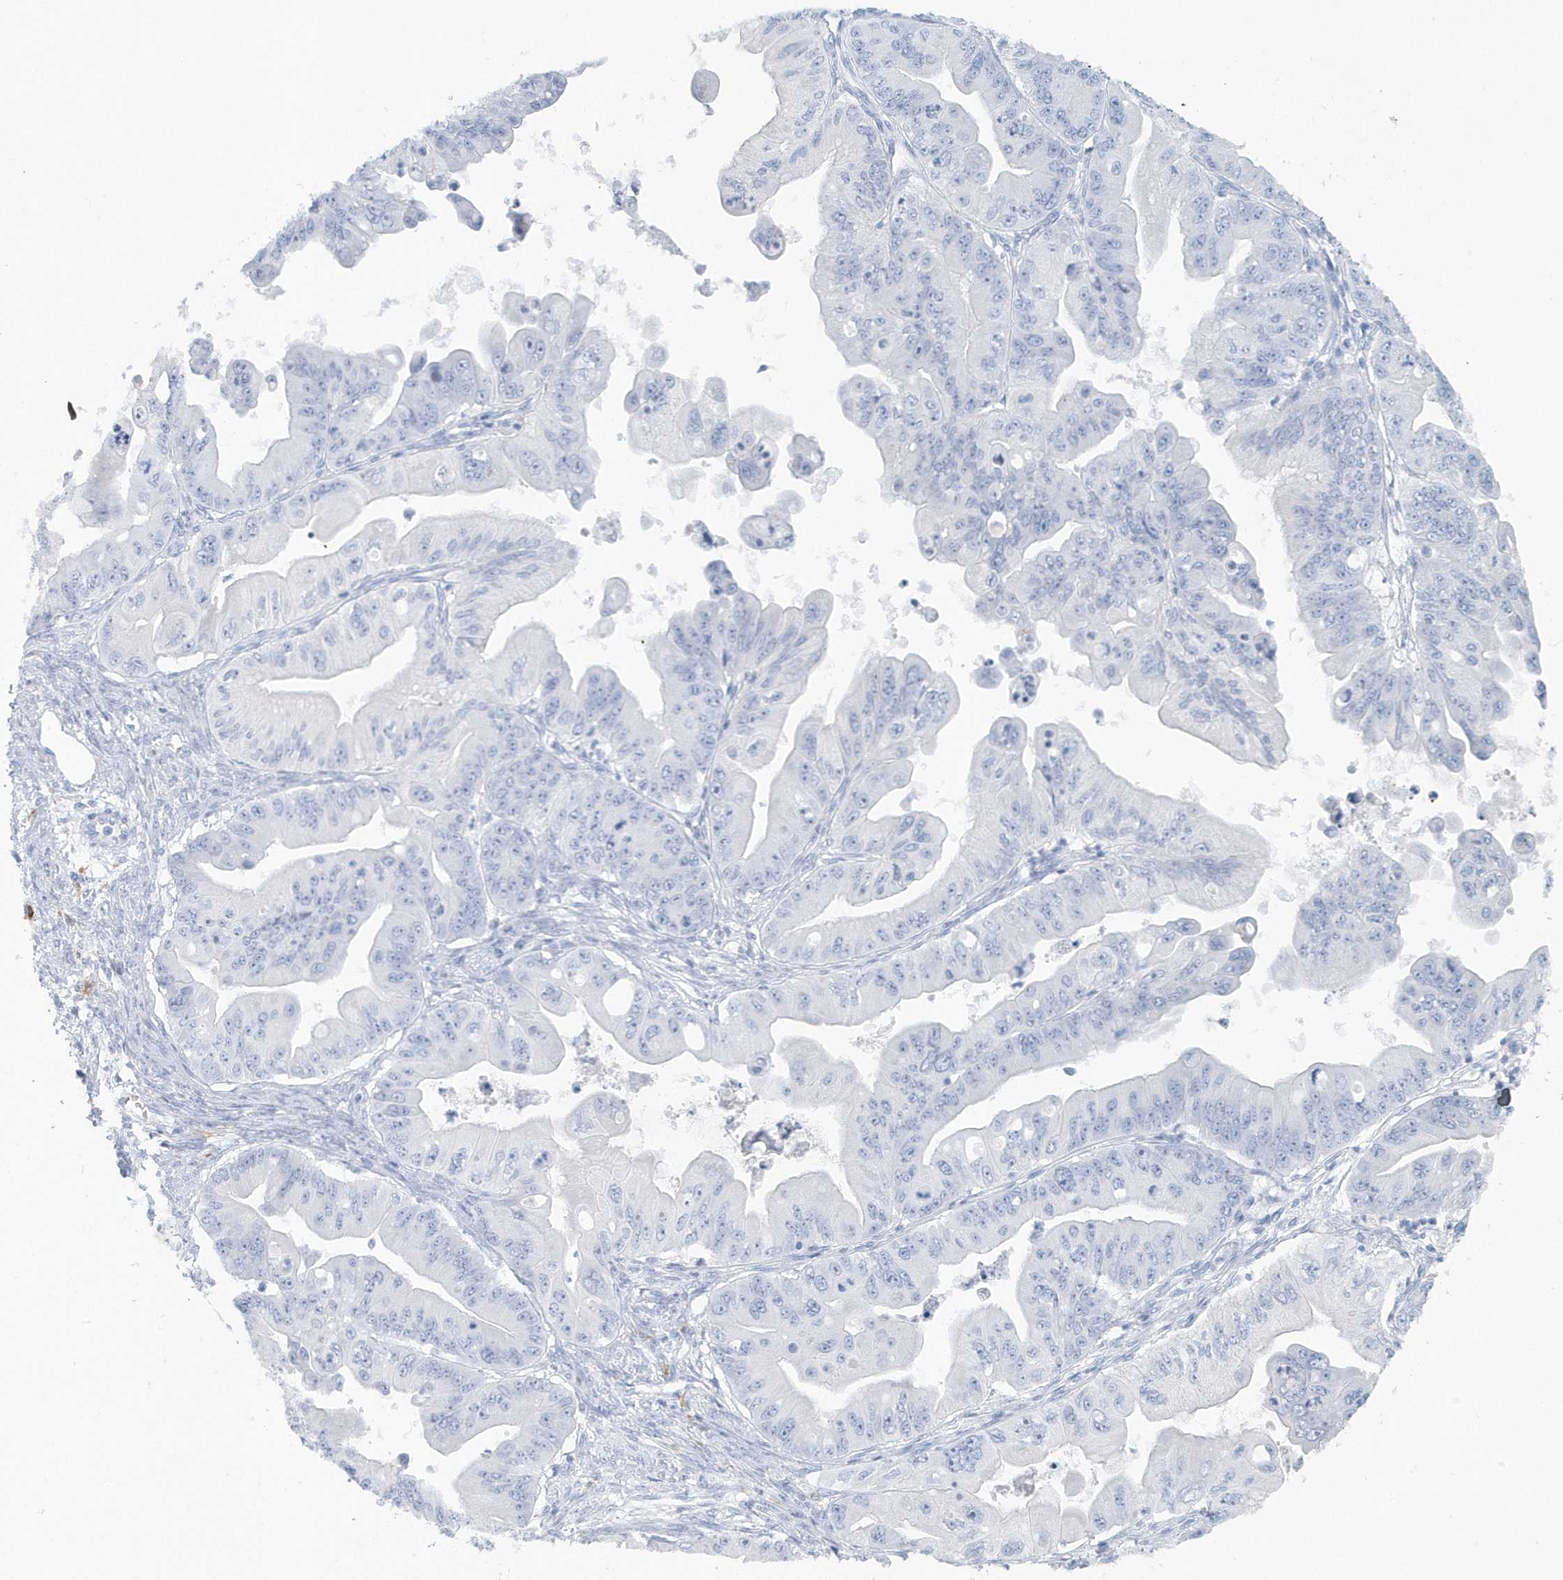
{"staining": {"intensity": "negative", "quantity": "none", "location": "none"}, "tissue": "ovarian cancer", "cell_type": "Tumor cells", "image_type": "cancer", "snomed": [{"axis": "morphology", "description": "Cystadenocarcinoma, mucinous, NOS"}, {"axis": "topography", "description": "Ovary"}], "caption": "Human ovarian cancer stained for a protein using immunohistochemistry shows no positivity in tumor cells.", "gene": "FAM98A", "patient": {"sex": "female", "age": 71}}